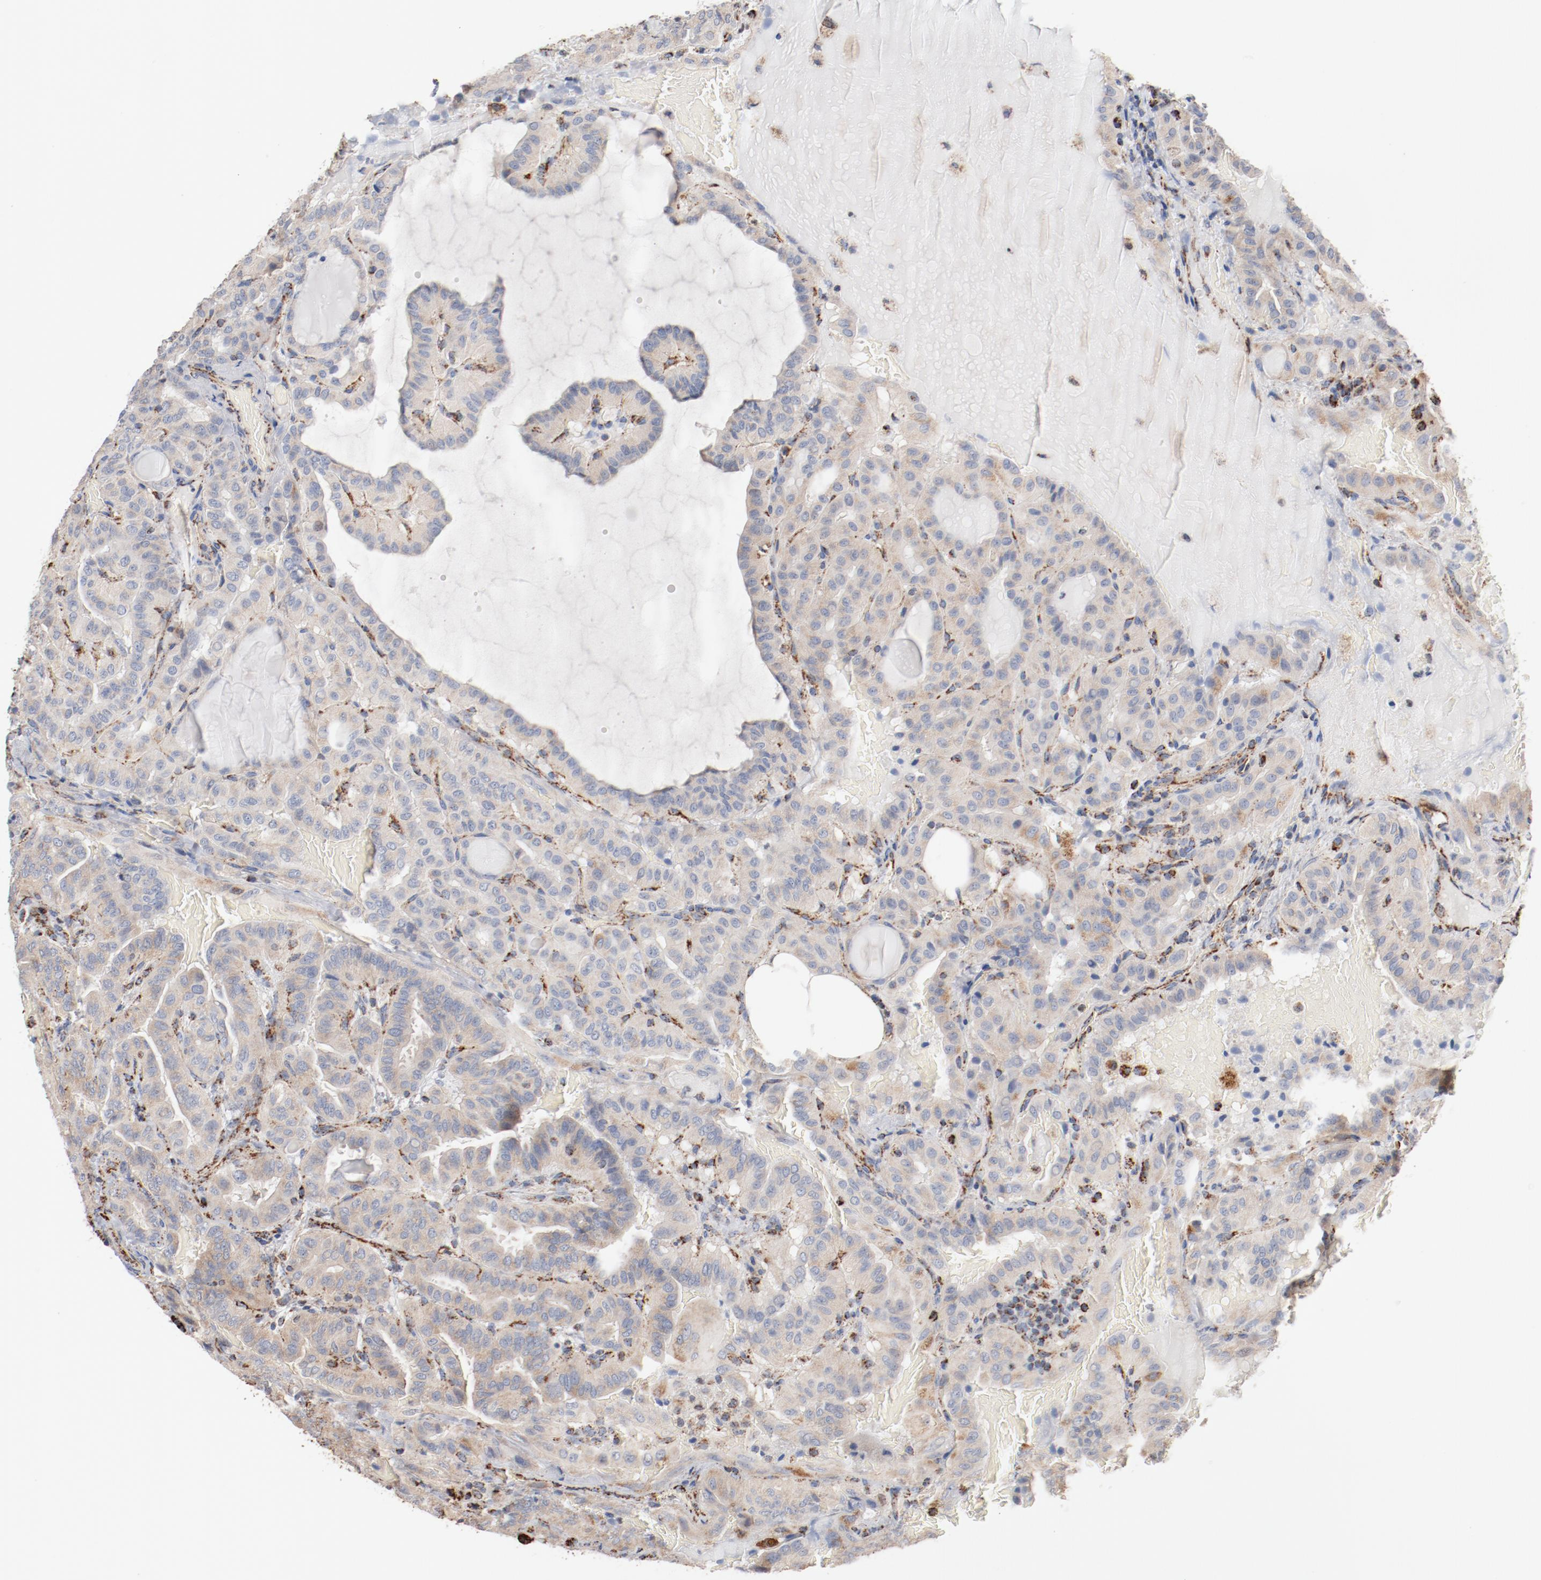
{"staining": {"intensity": "weak", "quantity": "25%-75%", "location": "cytoplasmic/membranous"}, "tissue": "thyroid cancer", "cell_type": "Tumor cells", "image_type": "cancer", "snomed": [{"axis": "morphology", "description": "Papillary adenocarcinoma, NOS"}, {"axis": "topography", "description": "Thyroid gland"}], "caption": "An immunohistochemistry (IHC) photomicrograph of neoplastic tissue is shown. Protein staining in brown labels weak cytoplasmic/membranous positivity in thyroid papillary adenocarcinoma within tumor cells.", "gene": "NDUFS4", "patient": {"sex": "male", "age": 77}}